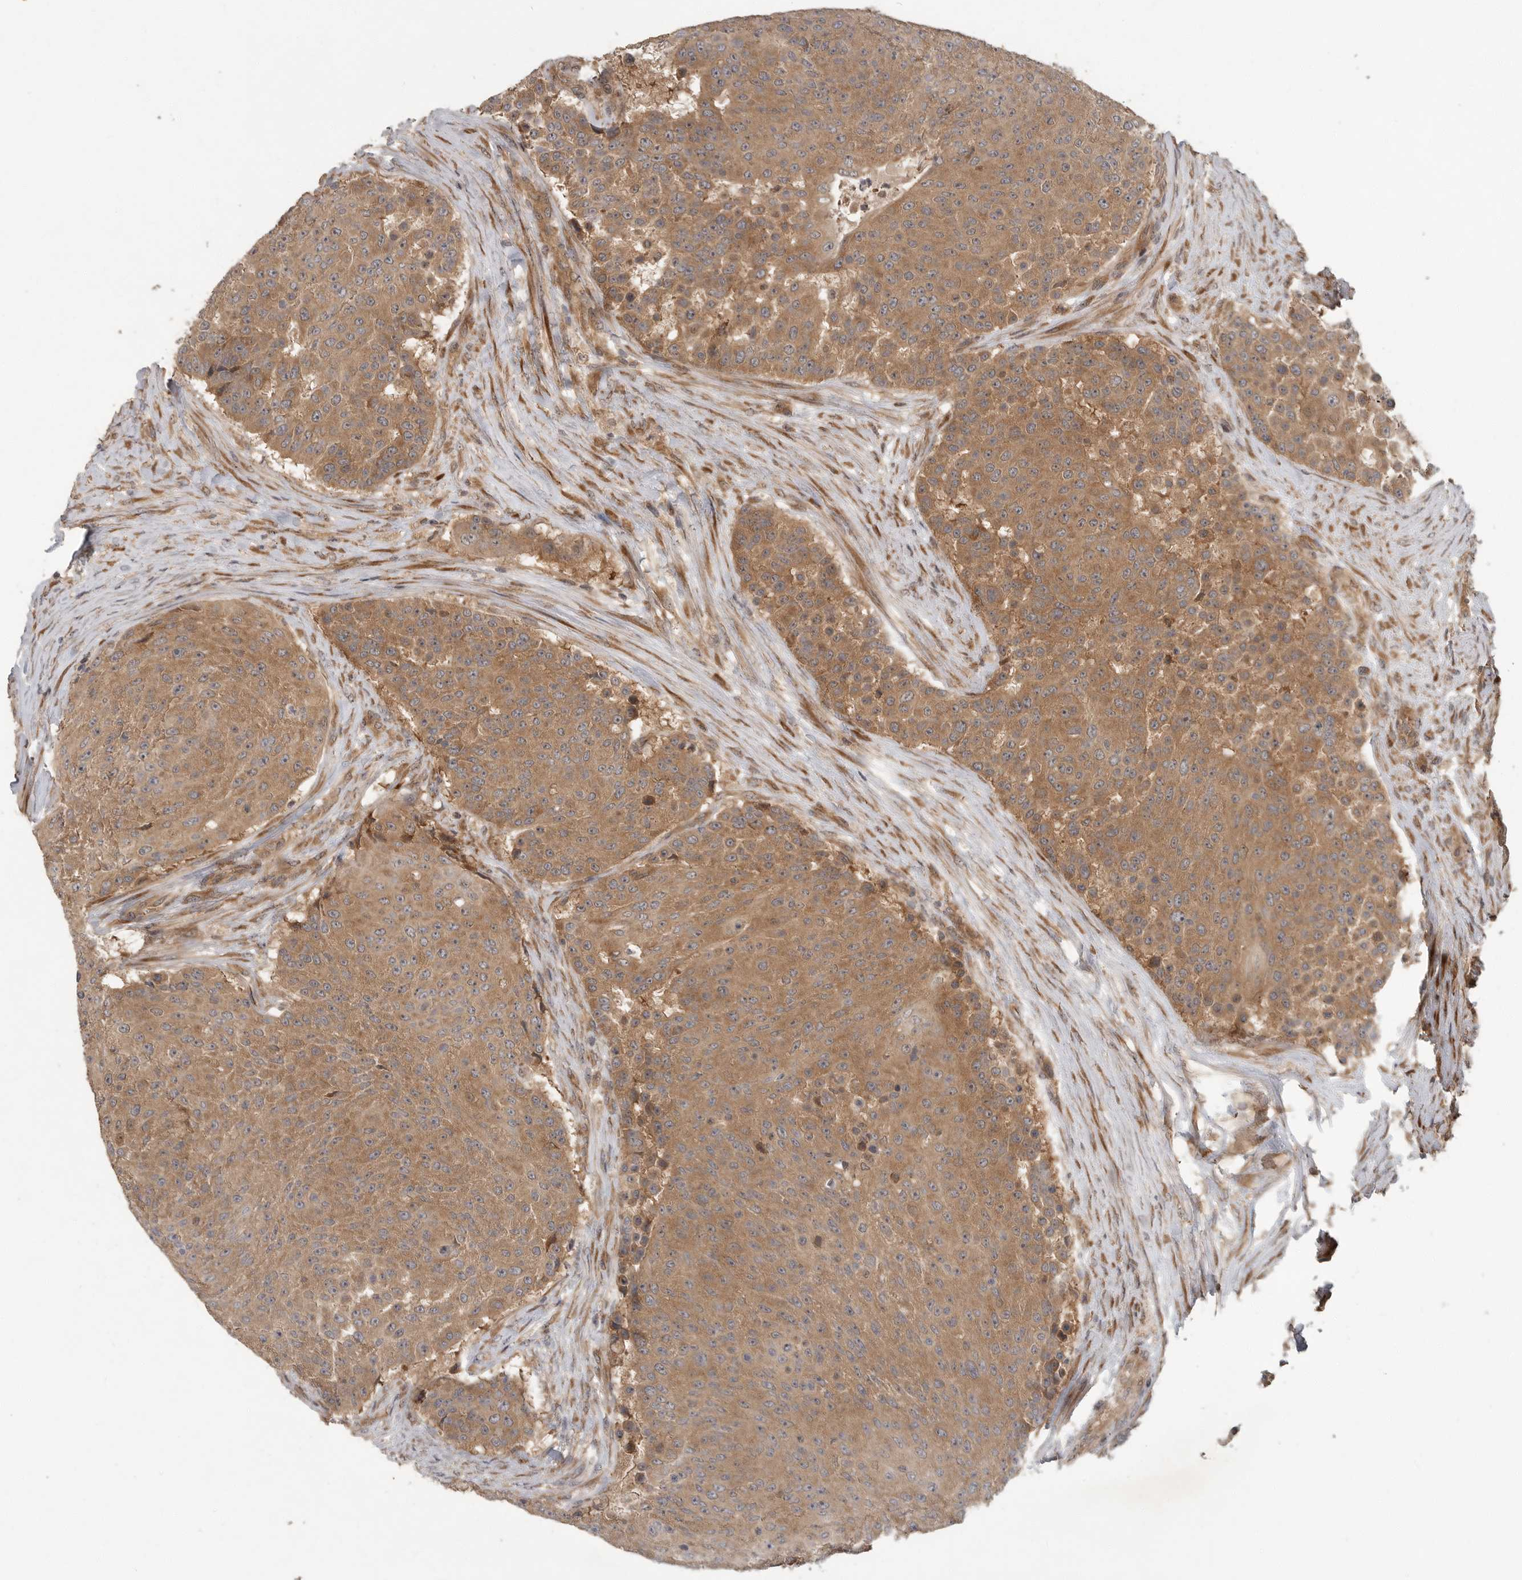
{"staining": {"intensity": "moderate", "quantity": ">75%", "location": "cytoplasmic/membranous"}, "tissue": "urothelial cancer", "cell_type": "Tumor cells", "image_type": "cancer", "snomed": [{"axis": "morphology", "description": "Urothelial carcinoma, High grade"}, {"axis": "topography", "description": "Urinary bladder"}], "caption": "A photomicrograph showing moderate cytoplasmic/membranous positivity in about >75% of tumor cells in urothelial cancer, as visualized by brown immunohistochemical staining.", "gene": "OSBPL9", "patient": {"sex": "female", "age": 63}}